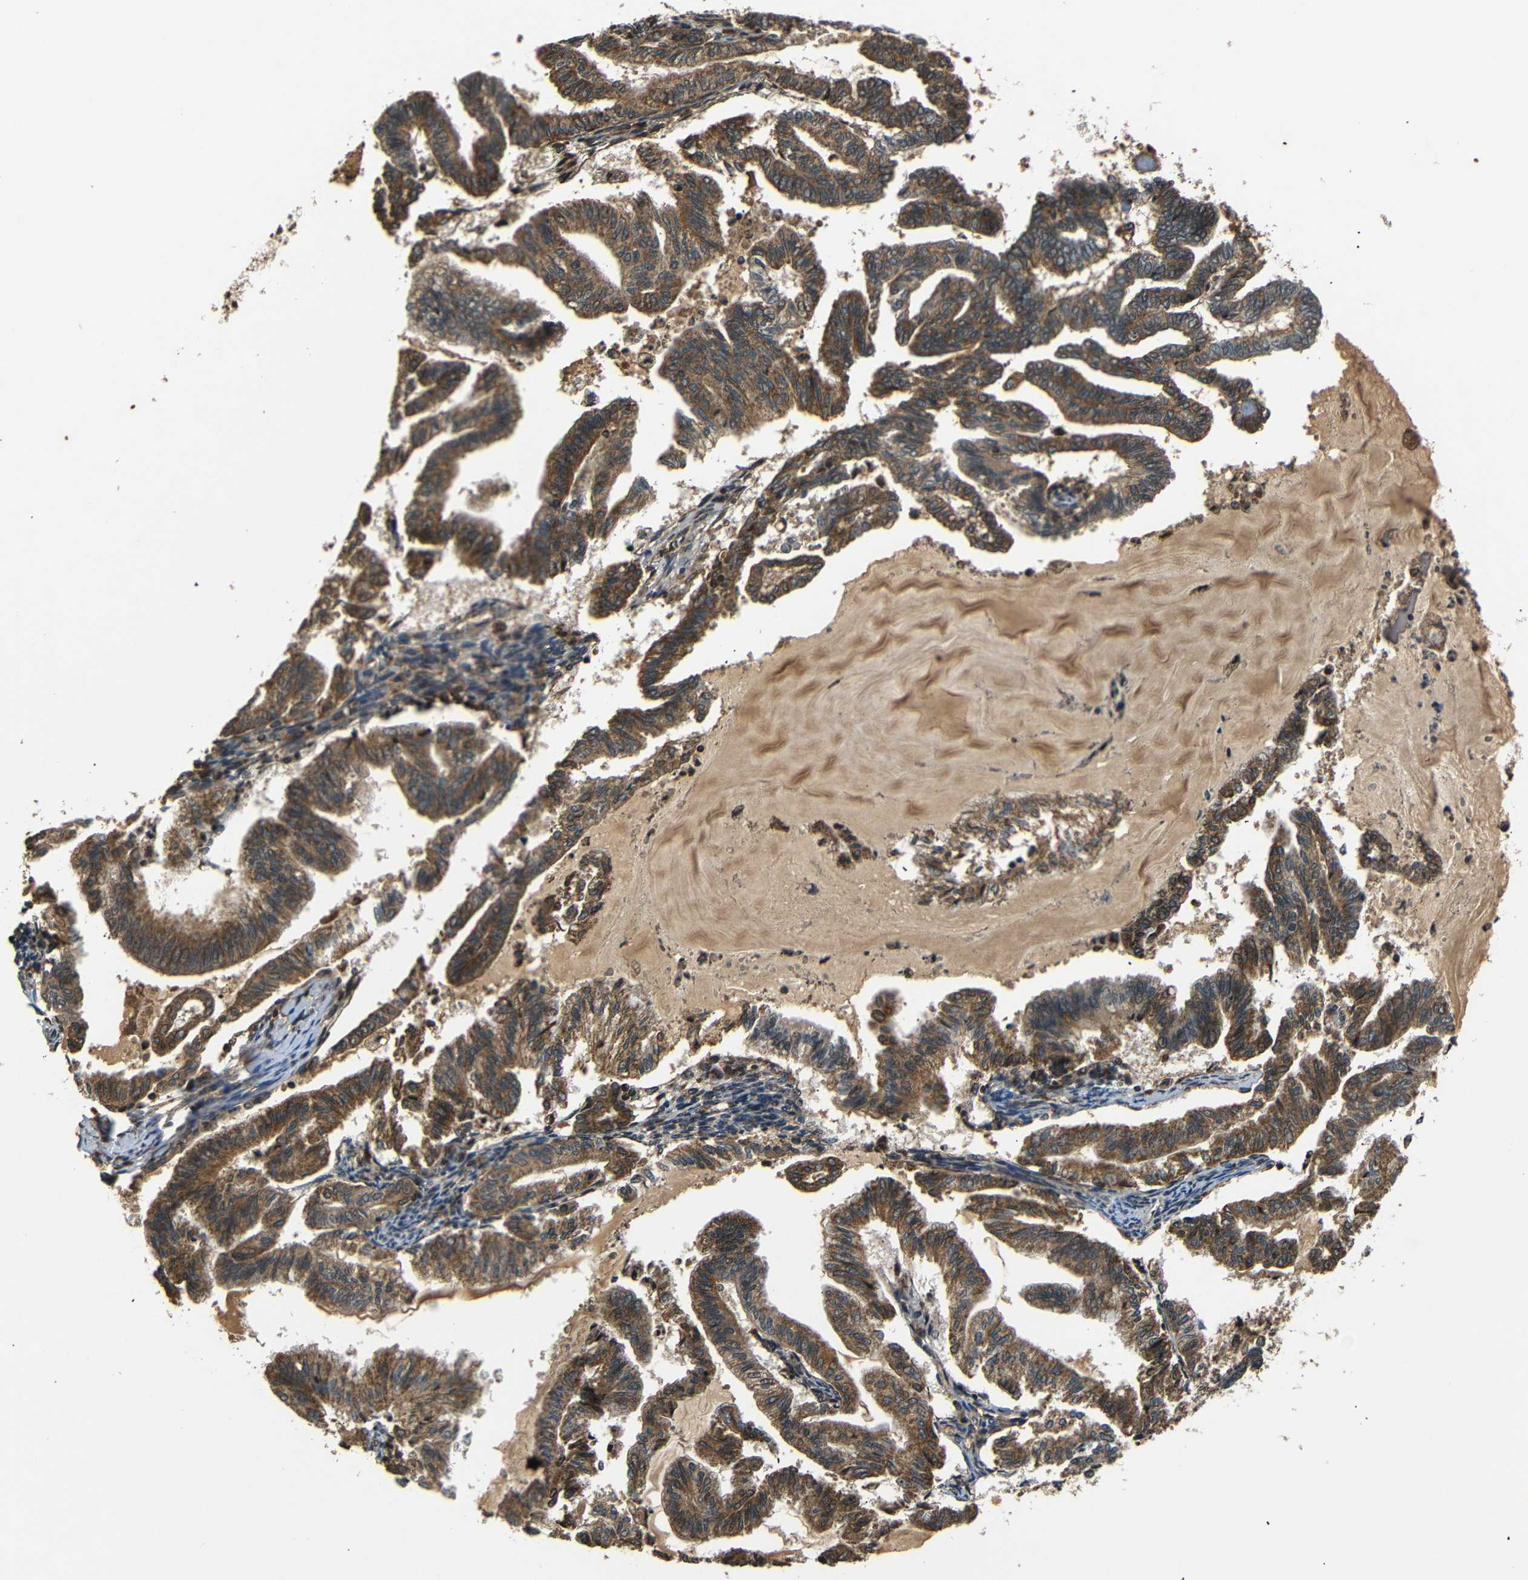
{"staining": {"intensity": "moderate", "quantity": ">75%", "location": "cytoplasmic/membranous"}, "tissue": "endometrial cancer", "cell_type": "Tumor cells", "image_type": "cancer", "snomed": [{"axis": "morphology", "description": "Adenocarcinoma, NOS"}, {"axis": "topography", "description": "Endometrium"}], "caption": "Endometrial cancer stained for a protein exhibits moderate cytoplasmic/membranous positivity in tumor cells. Using DAB (brown) and hematoxylin (blue) stains, captured at high magnification using brightfield microscopy.", "gene": "TANK", "patient": {"sex": "female", "age": 79}}